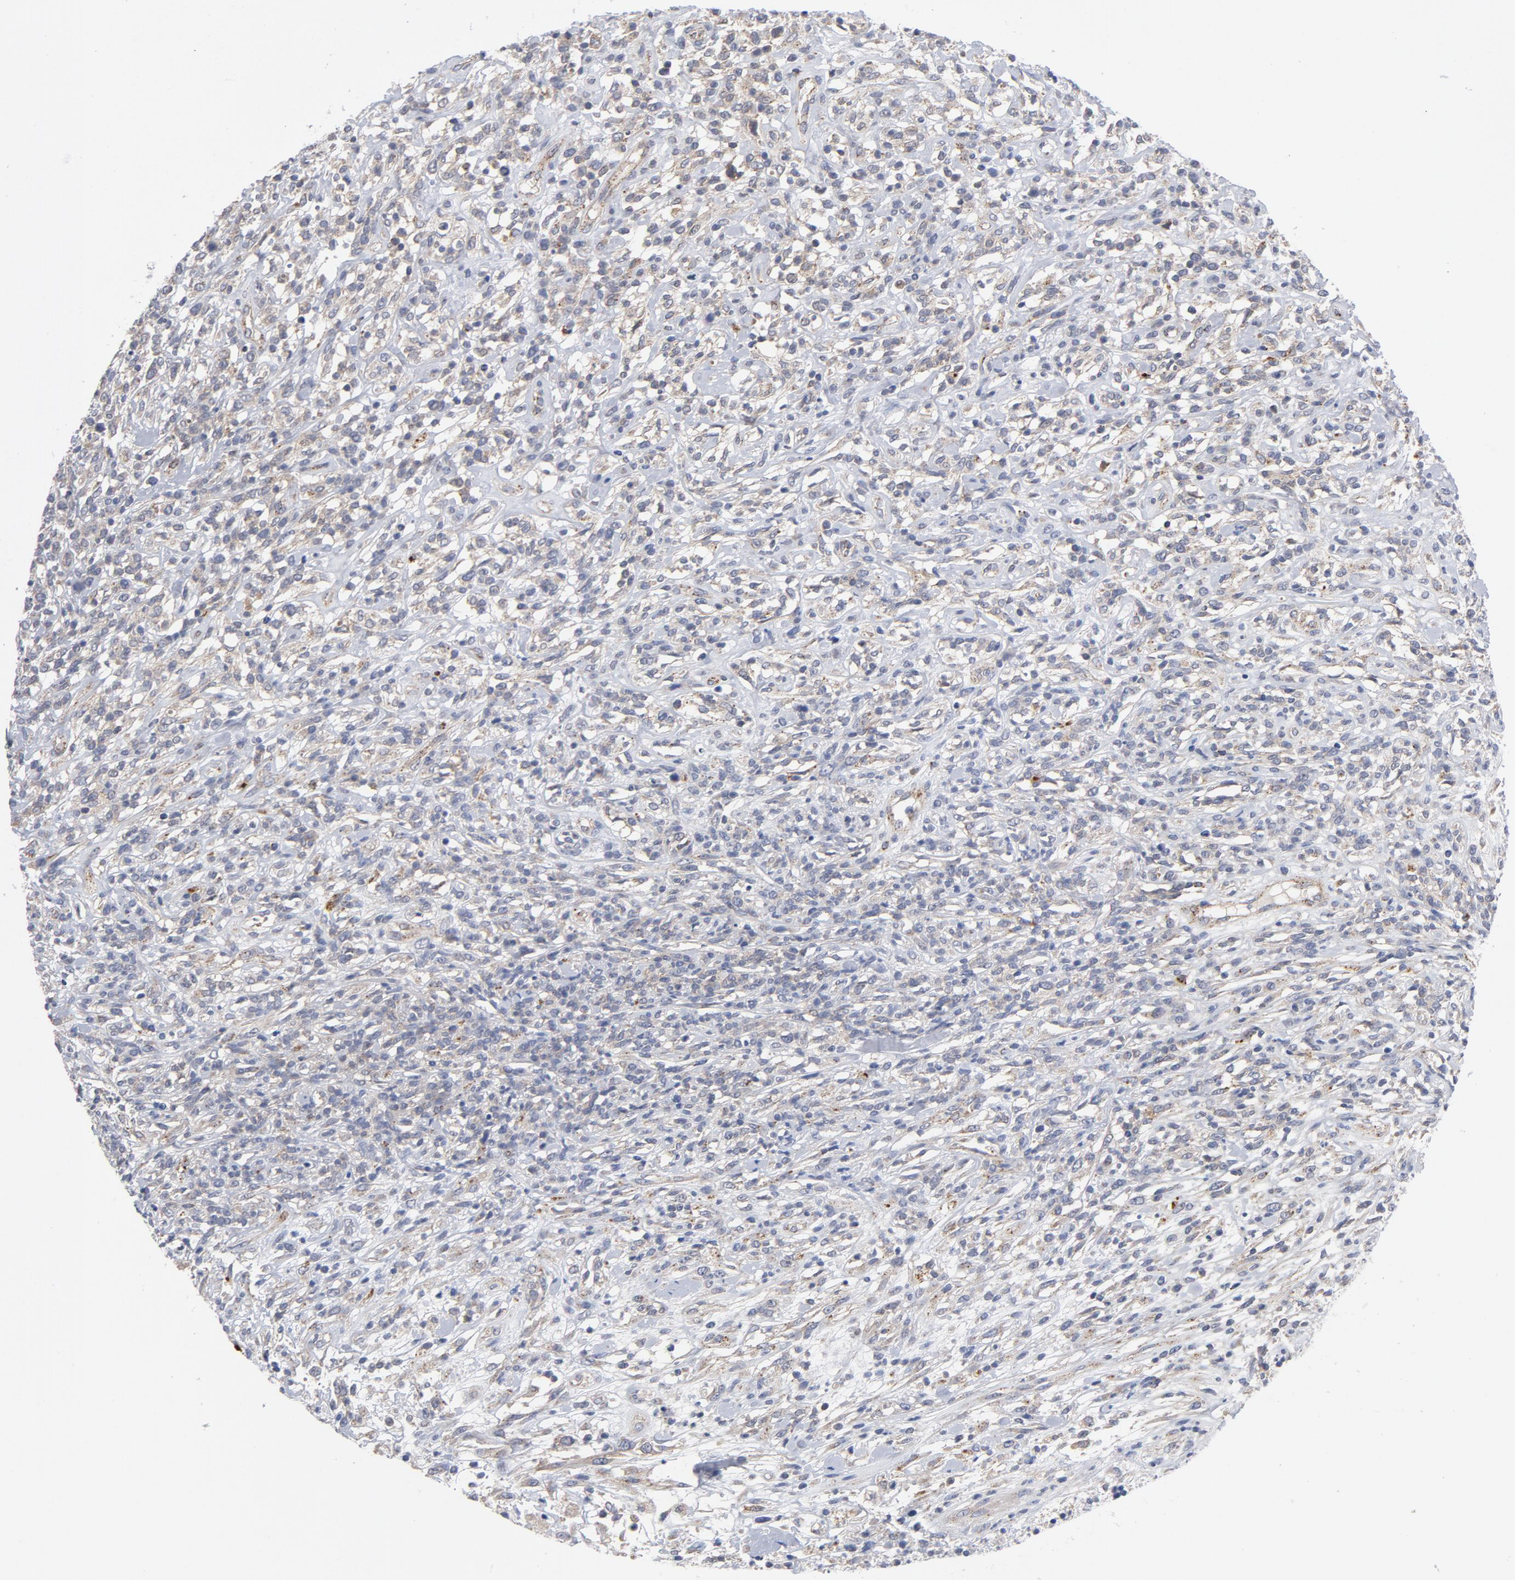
{"staining": {"intensity": "negative", "quantity": "none", "location": "none"}, "tissue": "lymphoma", "cell_type": "Tumor cells", "image_type": "cancer", "snomed": [{"axis": "morphology", "description": "Malignant lymphoma, non-Hodgkin's type, High grade"}, {"axis": "topography", "description": "Lymph node"}], "caption": "This is an immunohistochemistry (IHC) micrograph of human lymphoma. There is no positivity in tumor cells.", "gene": "AKT2", "patient": {"sex": "female", "age": 73}}